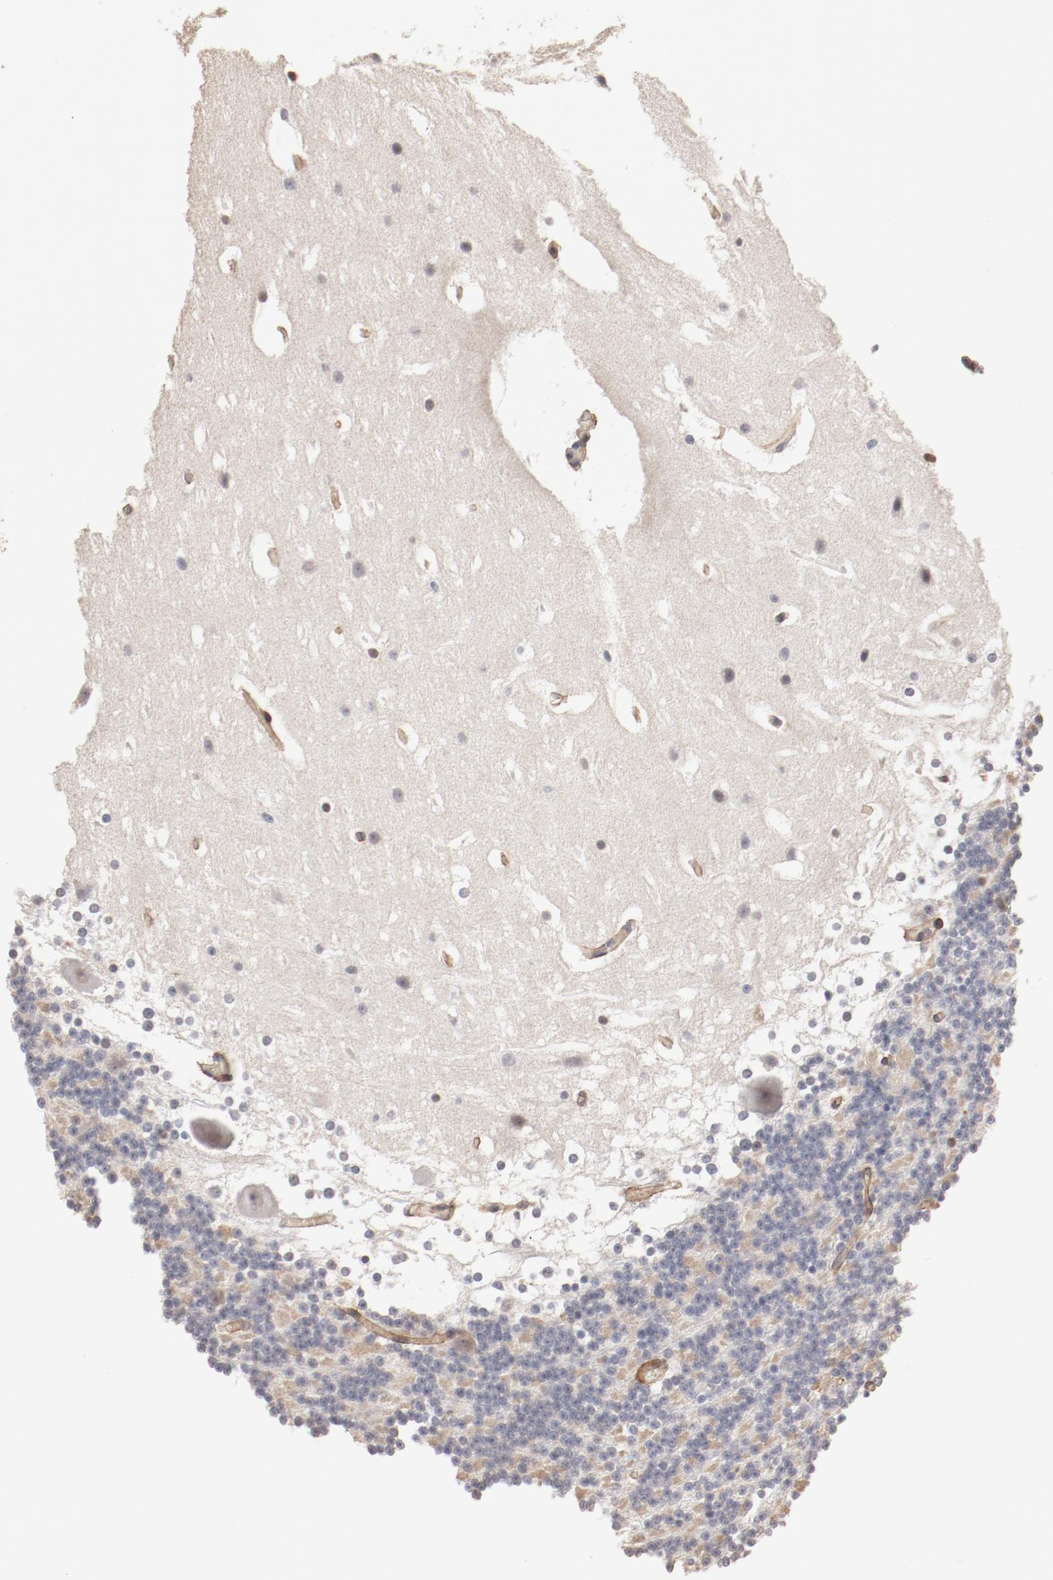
{"staining": {"intensity": "negative", "quantity": "none", "location": "none"}, "tissue": "cerebellum", "cell_type": "Cells in granular layer", "image_type": "normal", "snomed": [{"axis": "morphology", "description": "Normal tissue, NOS"}, {"axis": "topography", "description": "Cerebellum"}], "caption": "This is a image of immunohistochemistry staining of benign cerebellum, which shows no expression in cells in granular layer. Nuclei are stained in blue.", "gene": "MAGED4B", "patient": {"sex": "female", "age": 19}}